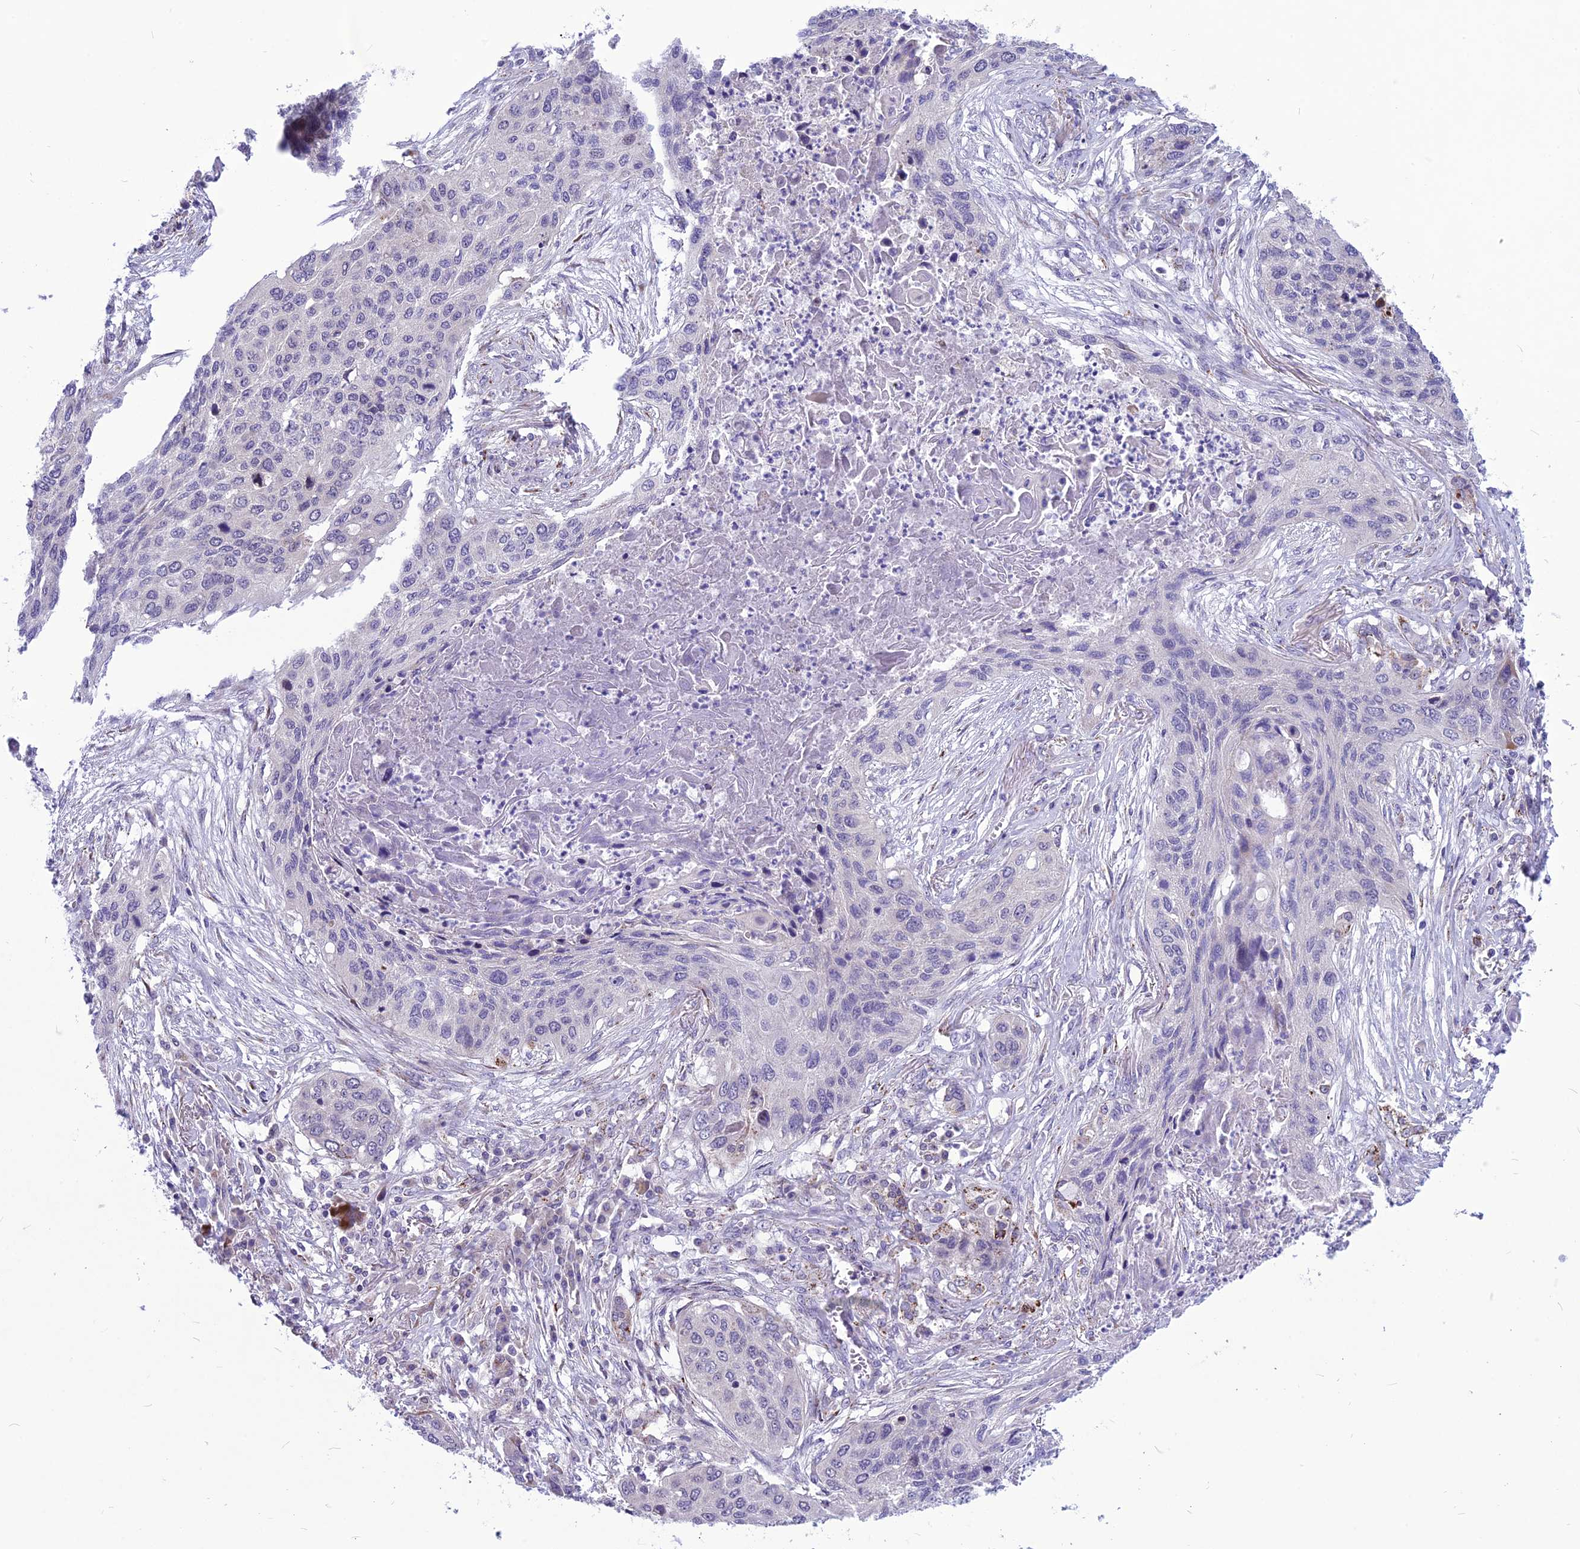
{"staining": {"intensity": "negative", "quantity": "none", "location": "none"}, "tissue": "lung cancer", "cell_type": "Tumor cells", "image_type": "cancer", "snomed": [{"axis": "morphology", "description": "Squamous cell carcinoma, NOS"}, {"axis": "topography", "description": "Lung"}], "caption": "High magnification brightfield microscopy of lung cancer stained with DAB (brown) and counterstained with hematoxylin (blue): tumor cells show no significant positivity. (DAB immunohistochemistry with hematoxylin counter stain).", "gene": "PSMF1", "patient": {"sex": "female", "age": 63}}